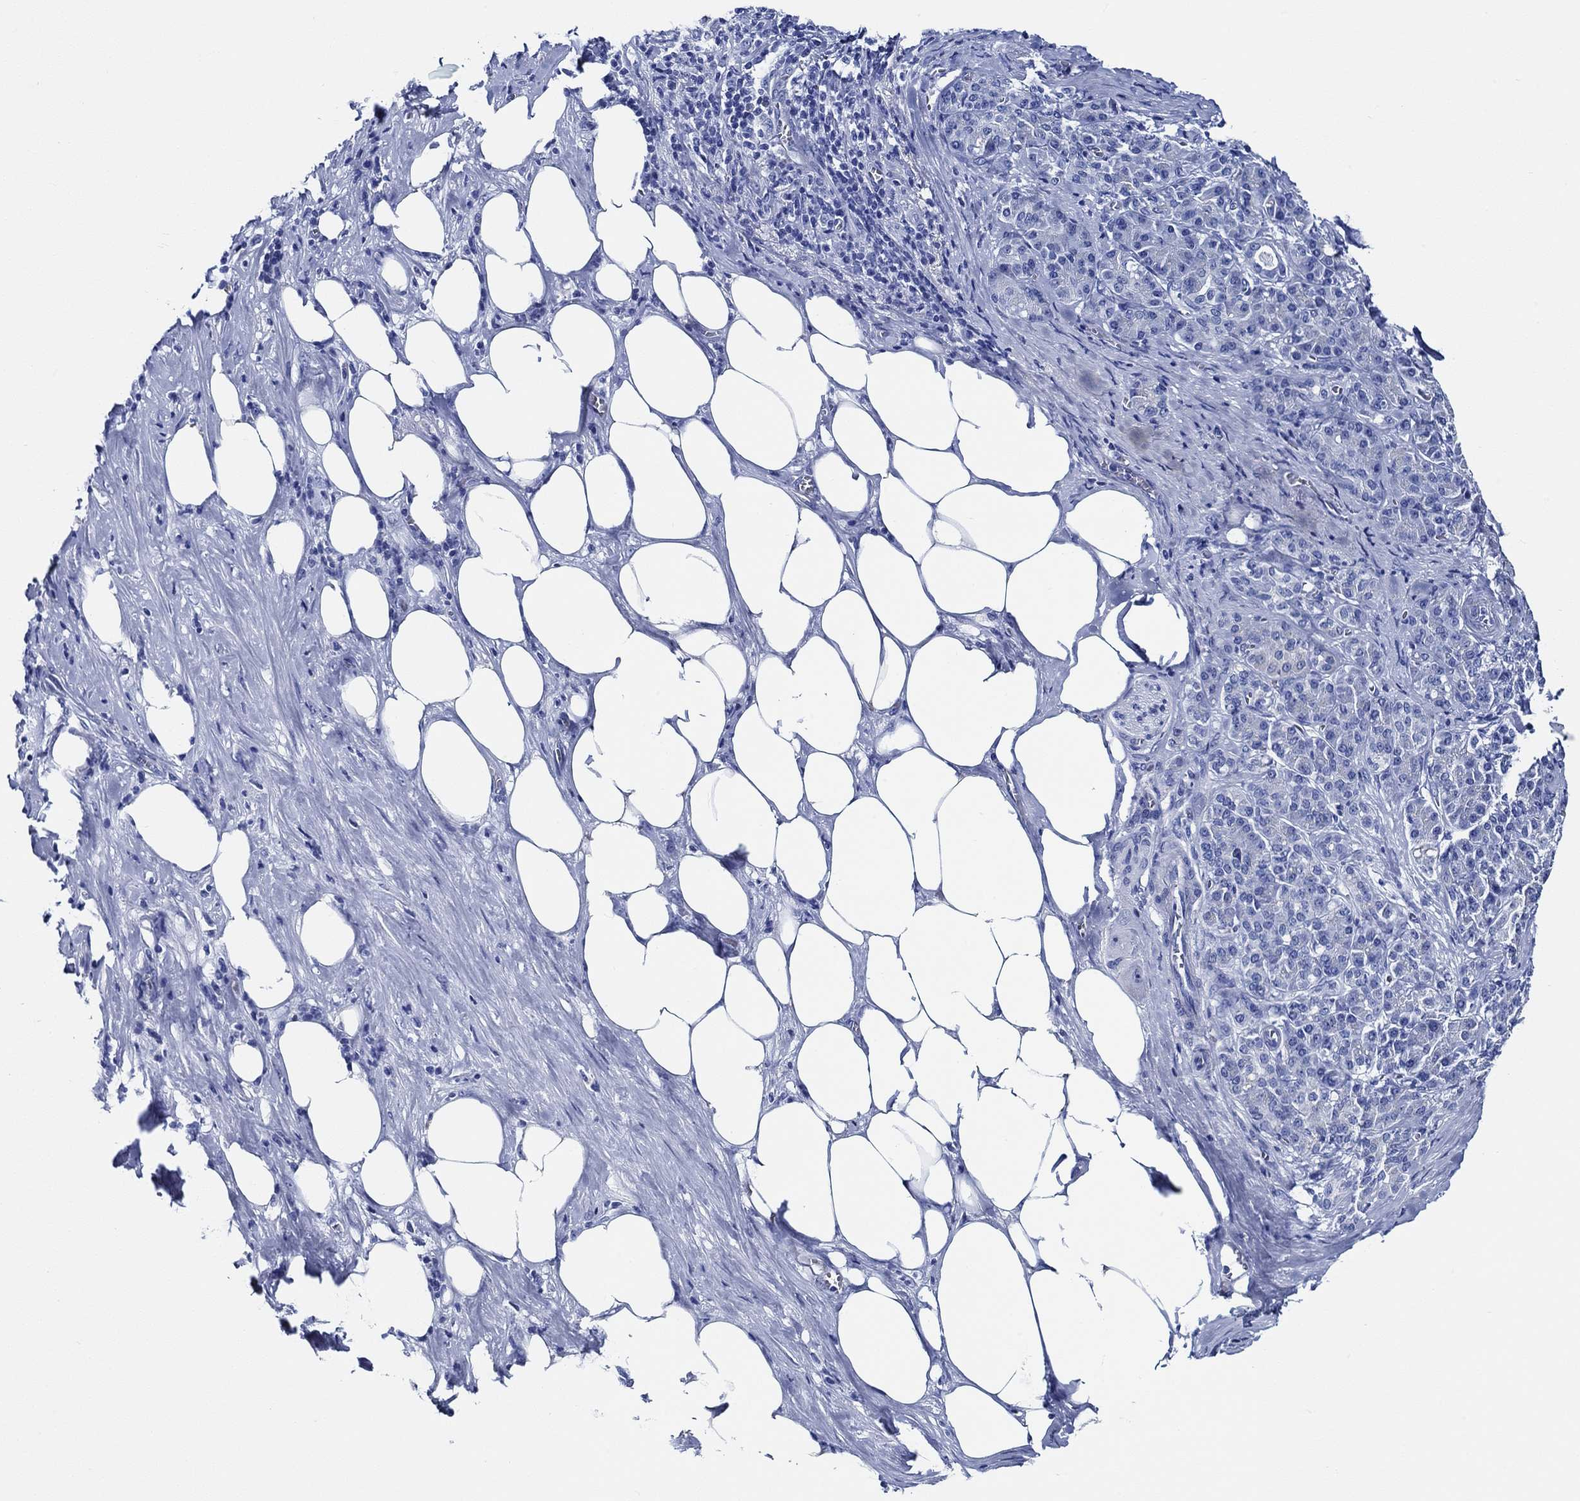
{"staining": {"intensity": "negative", "quantity": "none", "location": "none"}, "tissue": "pancreatic cancer", "cell_type": "Tumor cells", "image_type": "cancer", "snomed": [{"axis": "morphology", "description": "Adenocarcinoma, NOS"}, {"axis": "topography", "description": "Pancreas"}], "caption": "There is no significant staining in tumor cells of pancreatic cancer.", "gene": "WDR62", "patient": {"sex": "male", "age": 57}}